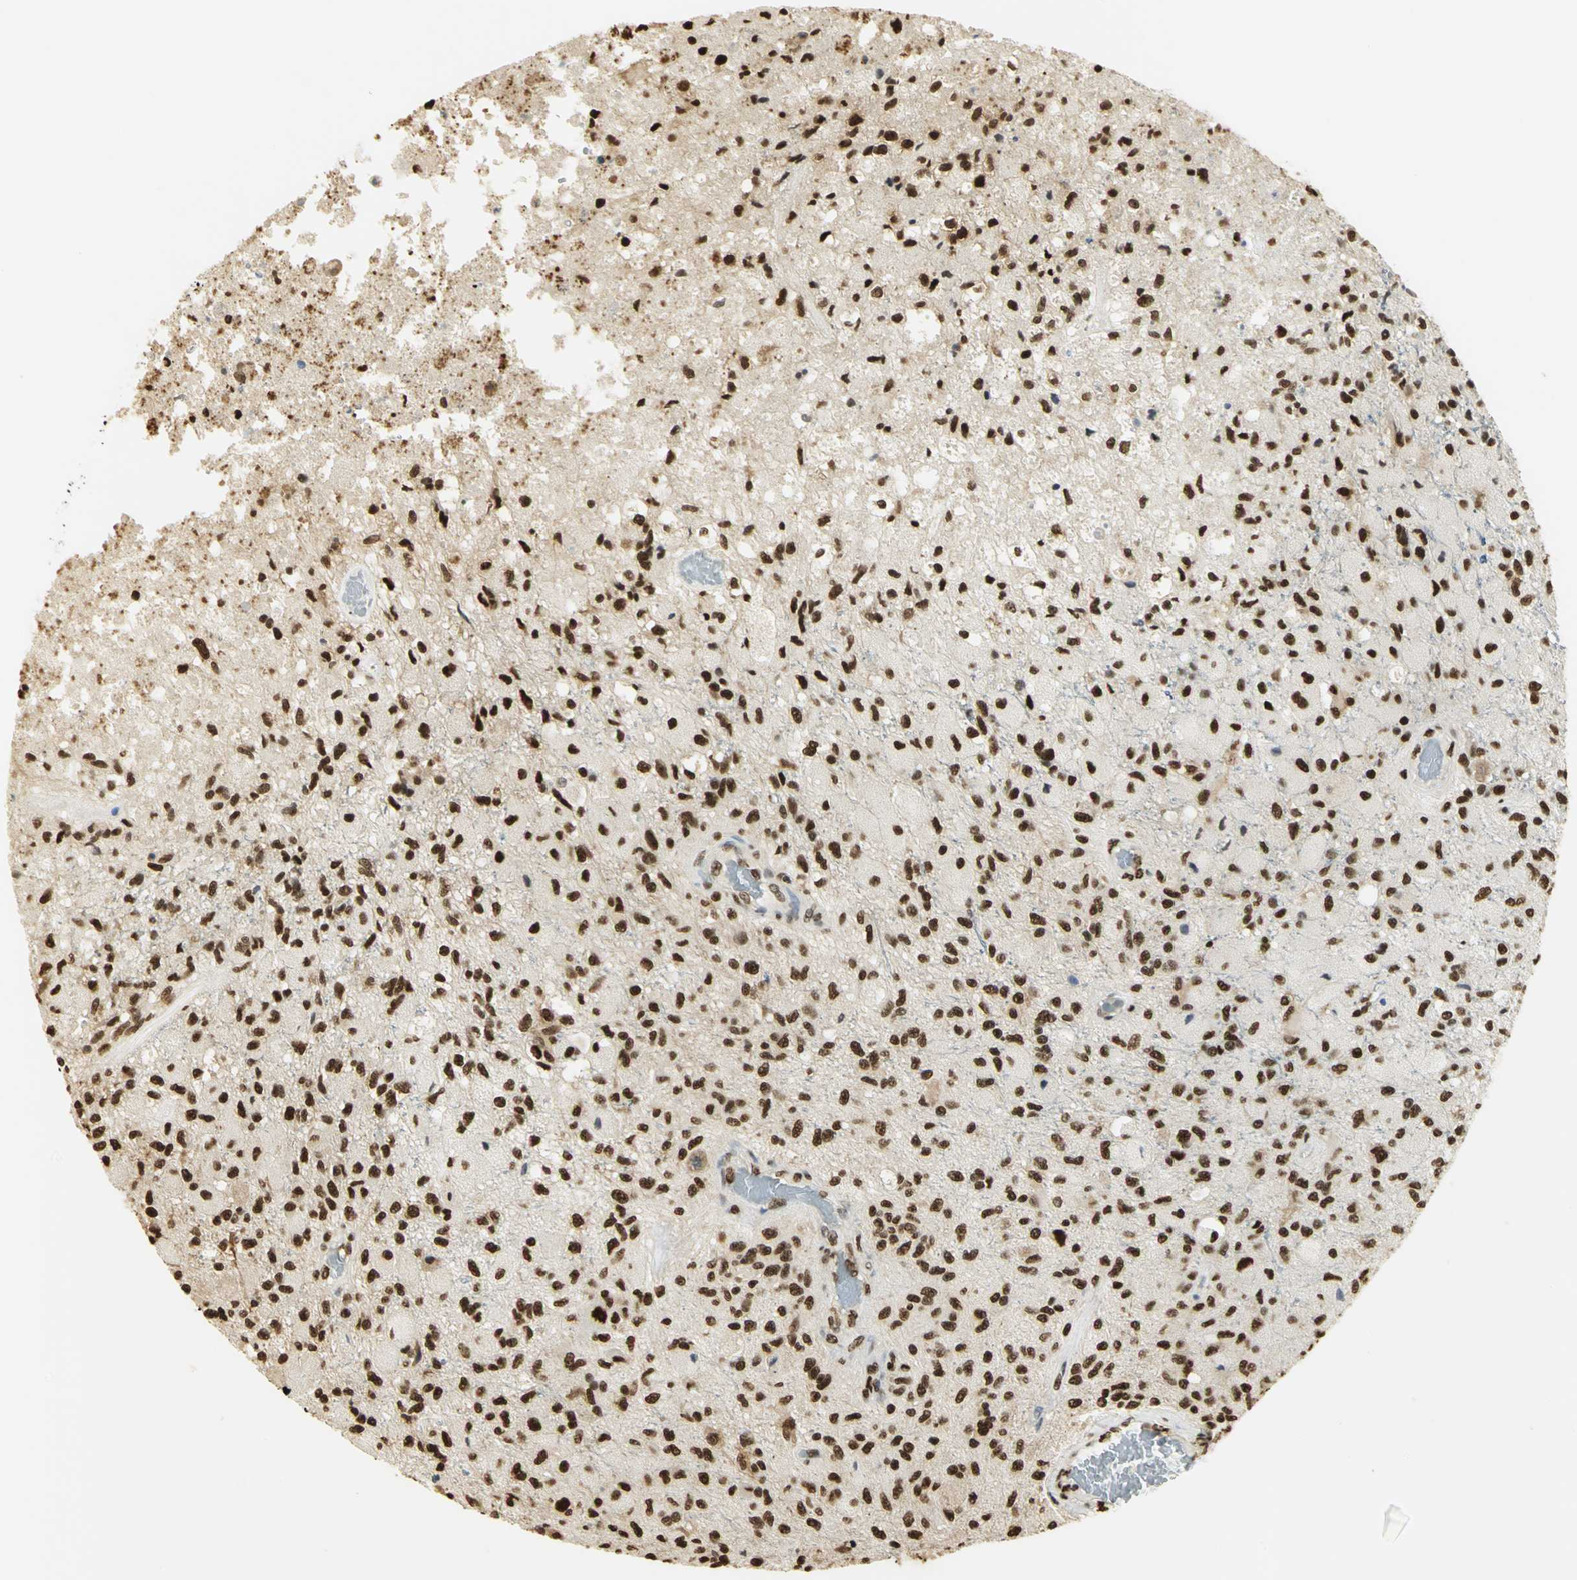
{"staining": {"intensity": "strong", "quantity": ">75%", "location": "nuclear"}, "tissue": "glioma", "cell_type": "Tumor cells", "image_type": "cancer", "snomed": [{"axis": "morphology", "description": "Normal tissue, NOS"}, {"axis": "morphology", "description": "Glioma, malignant, High grade"}, {"axis": "topography", "description": "Cerebral cortex"}], "caption": "The micrograph shows staining of glioma, revealing strong nuclear protein positivity (brown color) within tumor cells.", "gene": "SET", "patient": {"sex": "male", "age": 77}}